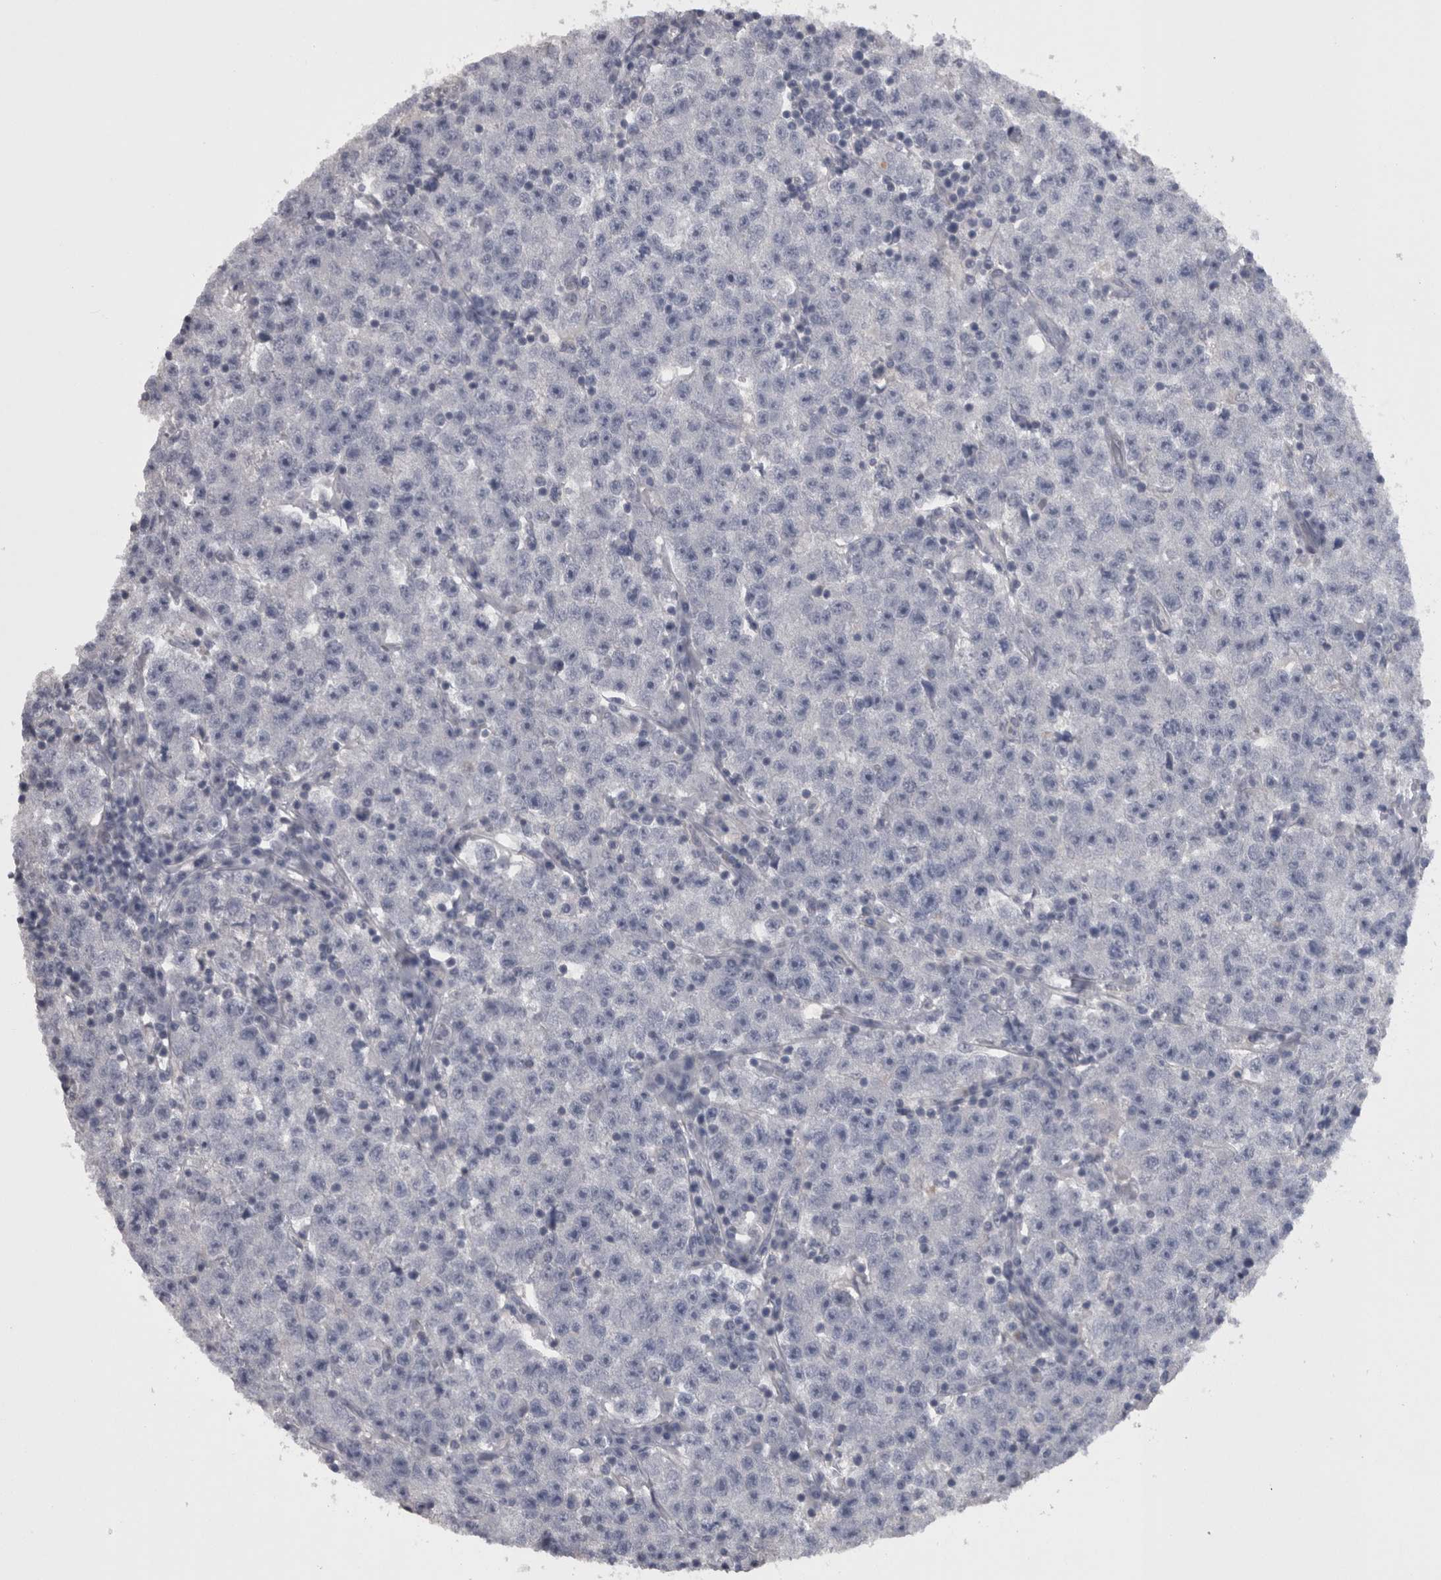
{"staining": {"intensity": "negative", "quantity": "none", "location": "none"}, "tissue": "testis cancer", "cell_type": "Tumor cells", "image_type": "cancer", "snomed": [{"axis": "morphology", "description": "Seminoma, NOS"}, {"axis": "topography", "description": "Testis"}], "caption": "The histopathology image exhibits no significant expression in tumor cells of testis seminoma.", "gene": "CAMK2D", "patient": {"sex": "male", "age": 22}}